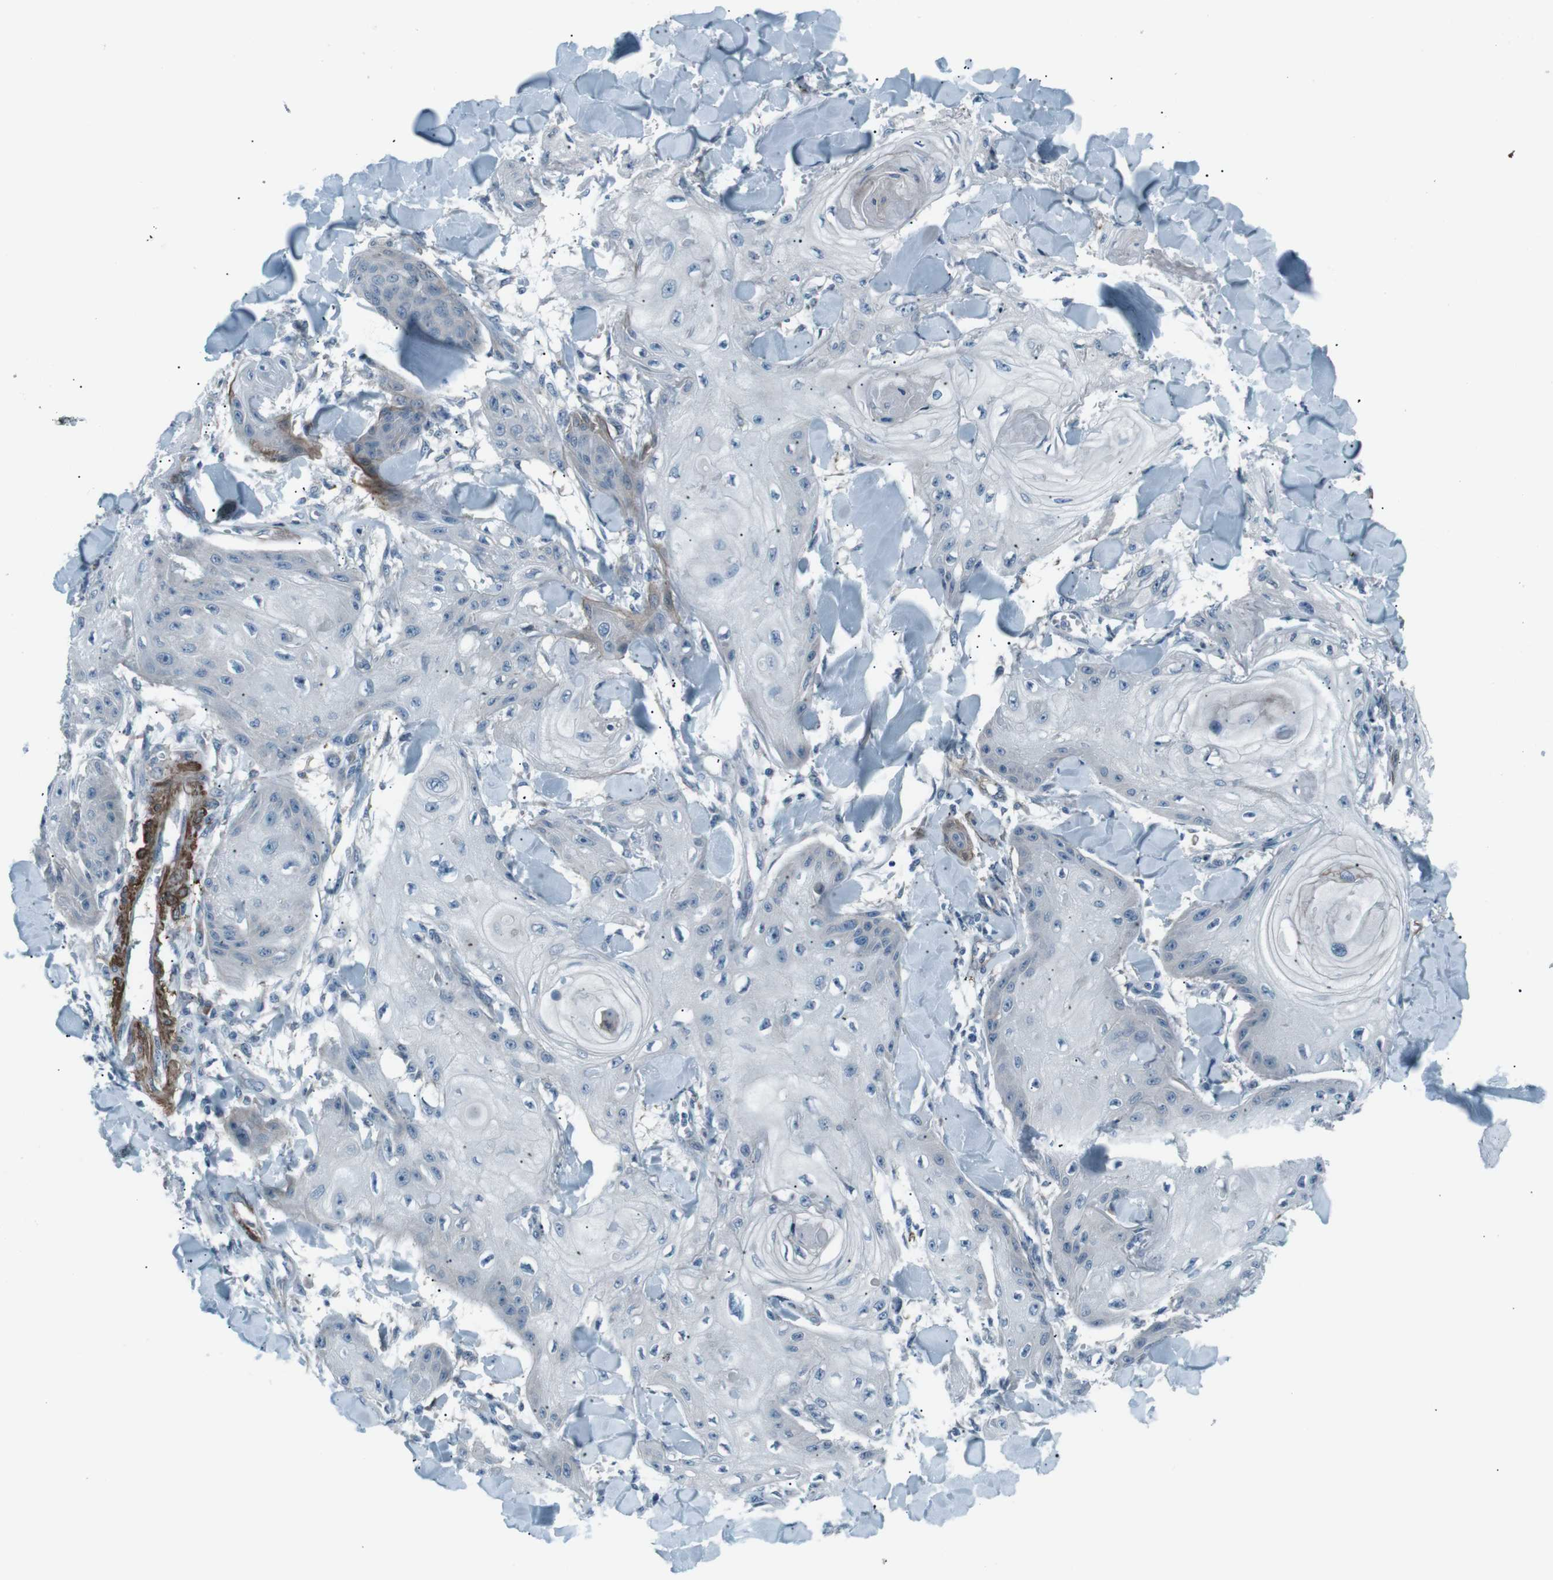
{"staining": {"intensity": "negative", "quantity": "none", "location": "none"}, "tissue": "skin cancer", "cell_type": "Tumor cells", "image_type": "cancer", "snomed": [{"axis": "morphology", "description": "Squamous cell carcinoma, NOS"}, {"axis": "topography", "description": "Skin"}], "caption": "Tumor cells show no significant protein positivity in squamous cell carcinoma (skin).", "gene": "PDLIM5", "patient": {"sex": "male", "age": 74}}